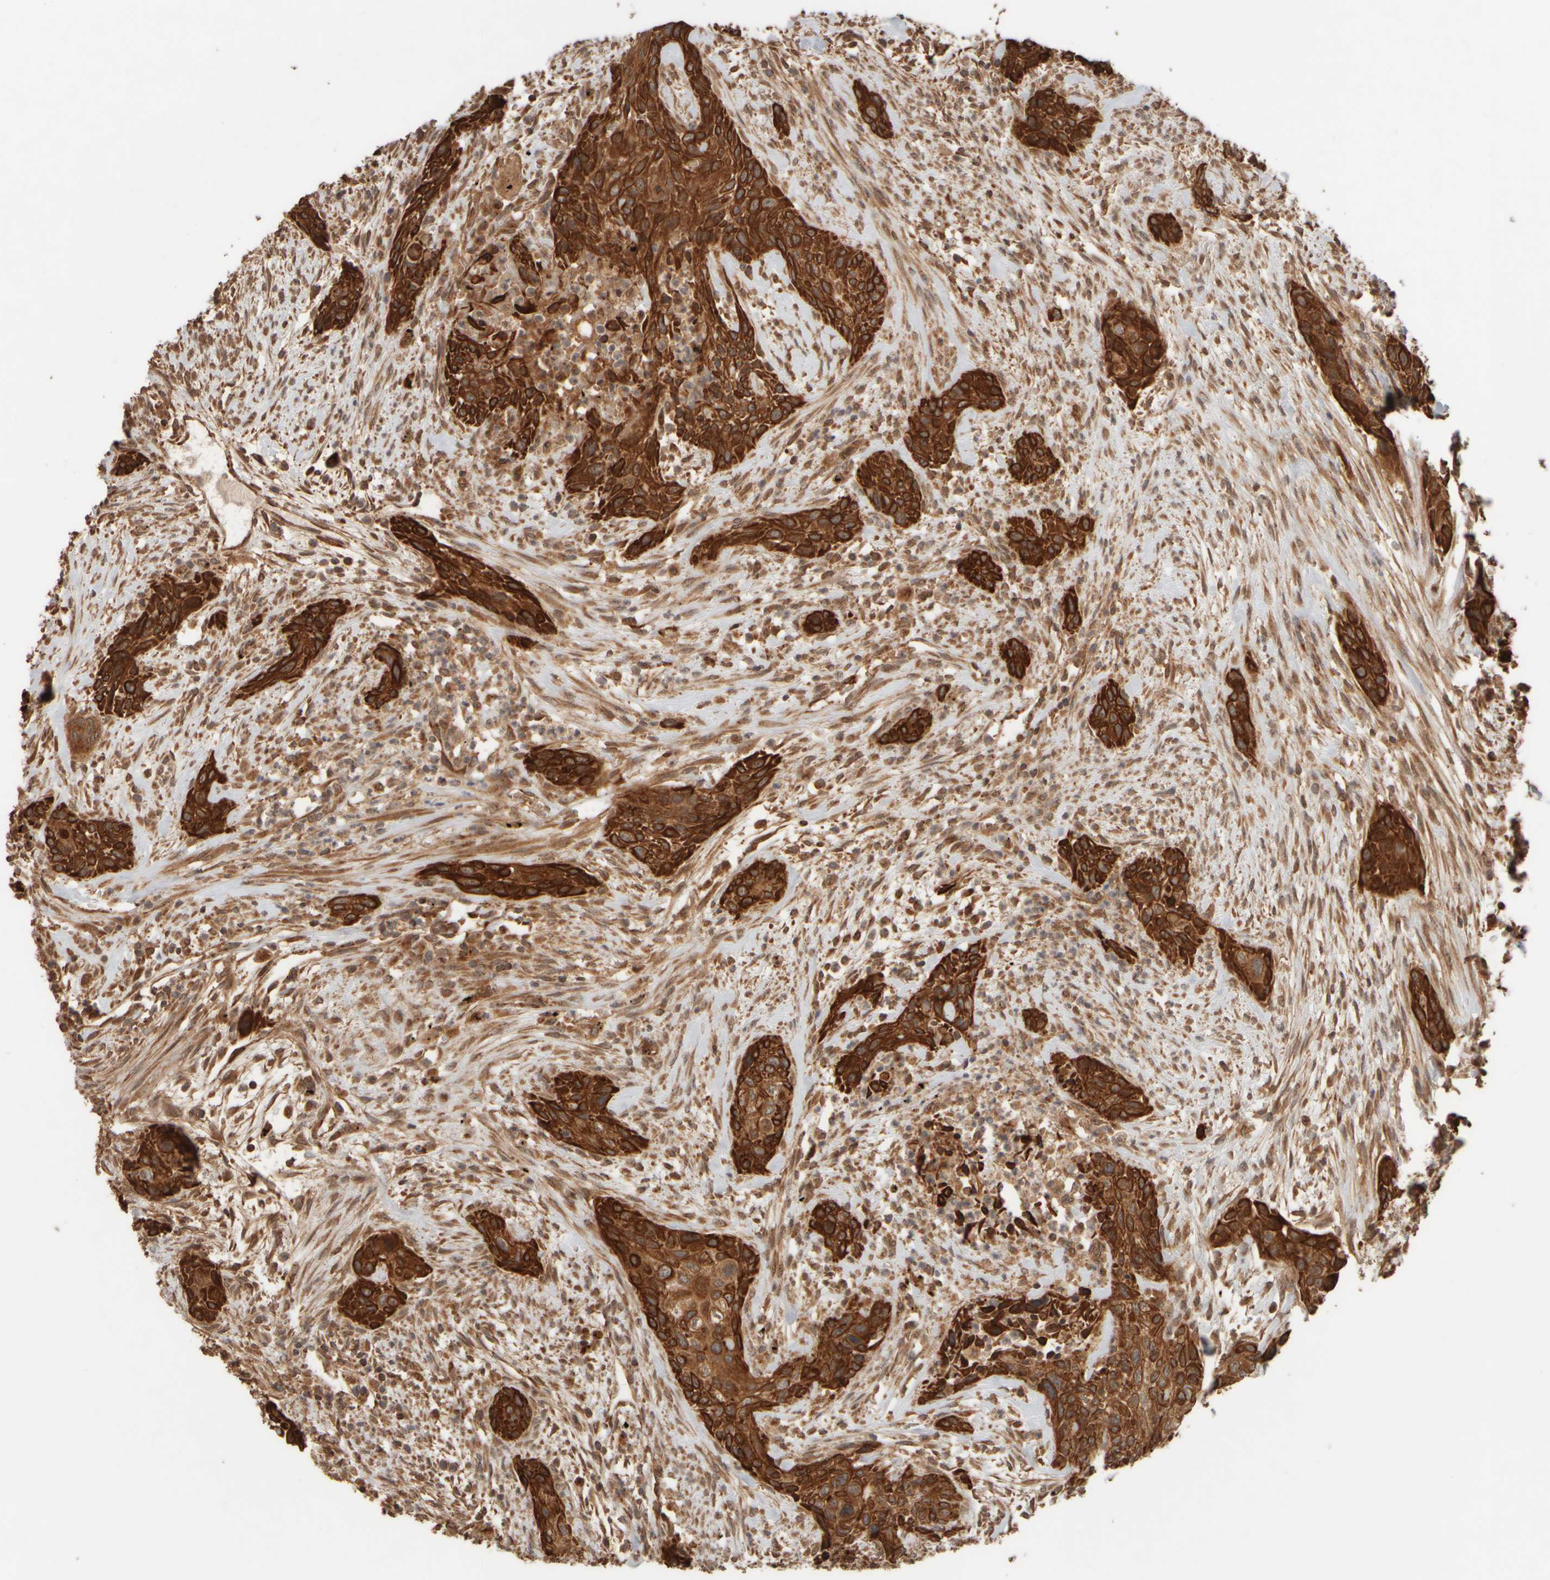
{"staining": {"intensity": "strong", "quantity": ">75%", "location": "cytoplasmic/membranous"}, "tissue": "urothelial cancer", "cell_type": "Tumor cells", "image_type": "cancer", "snomed": [{"axis": "morphology", "description": "Urothelial carcinoma, High grade"}, {"axis": "topography", "description": "Urinary bladder"}], "caption": "A micrograph of urothelial carcinoma (high-grade) stained for a protein reveals strong cytoplasmic/membranous brown staining in tumor cells.", "gene": "EIF2B3", "patient": {"sex": "male", "age": 35}}